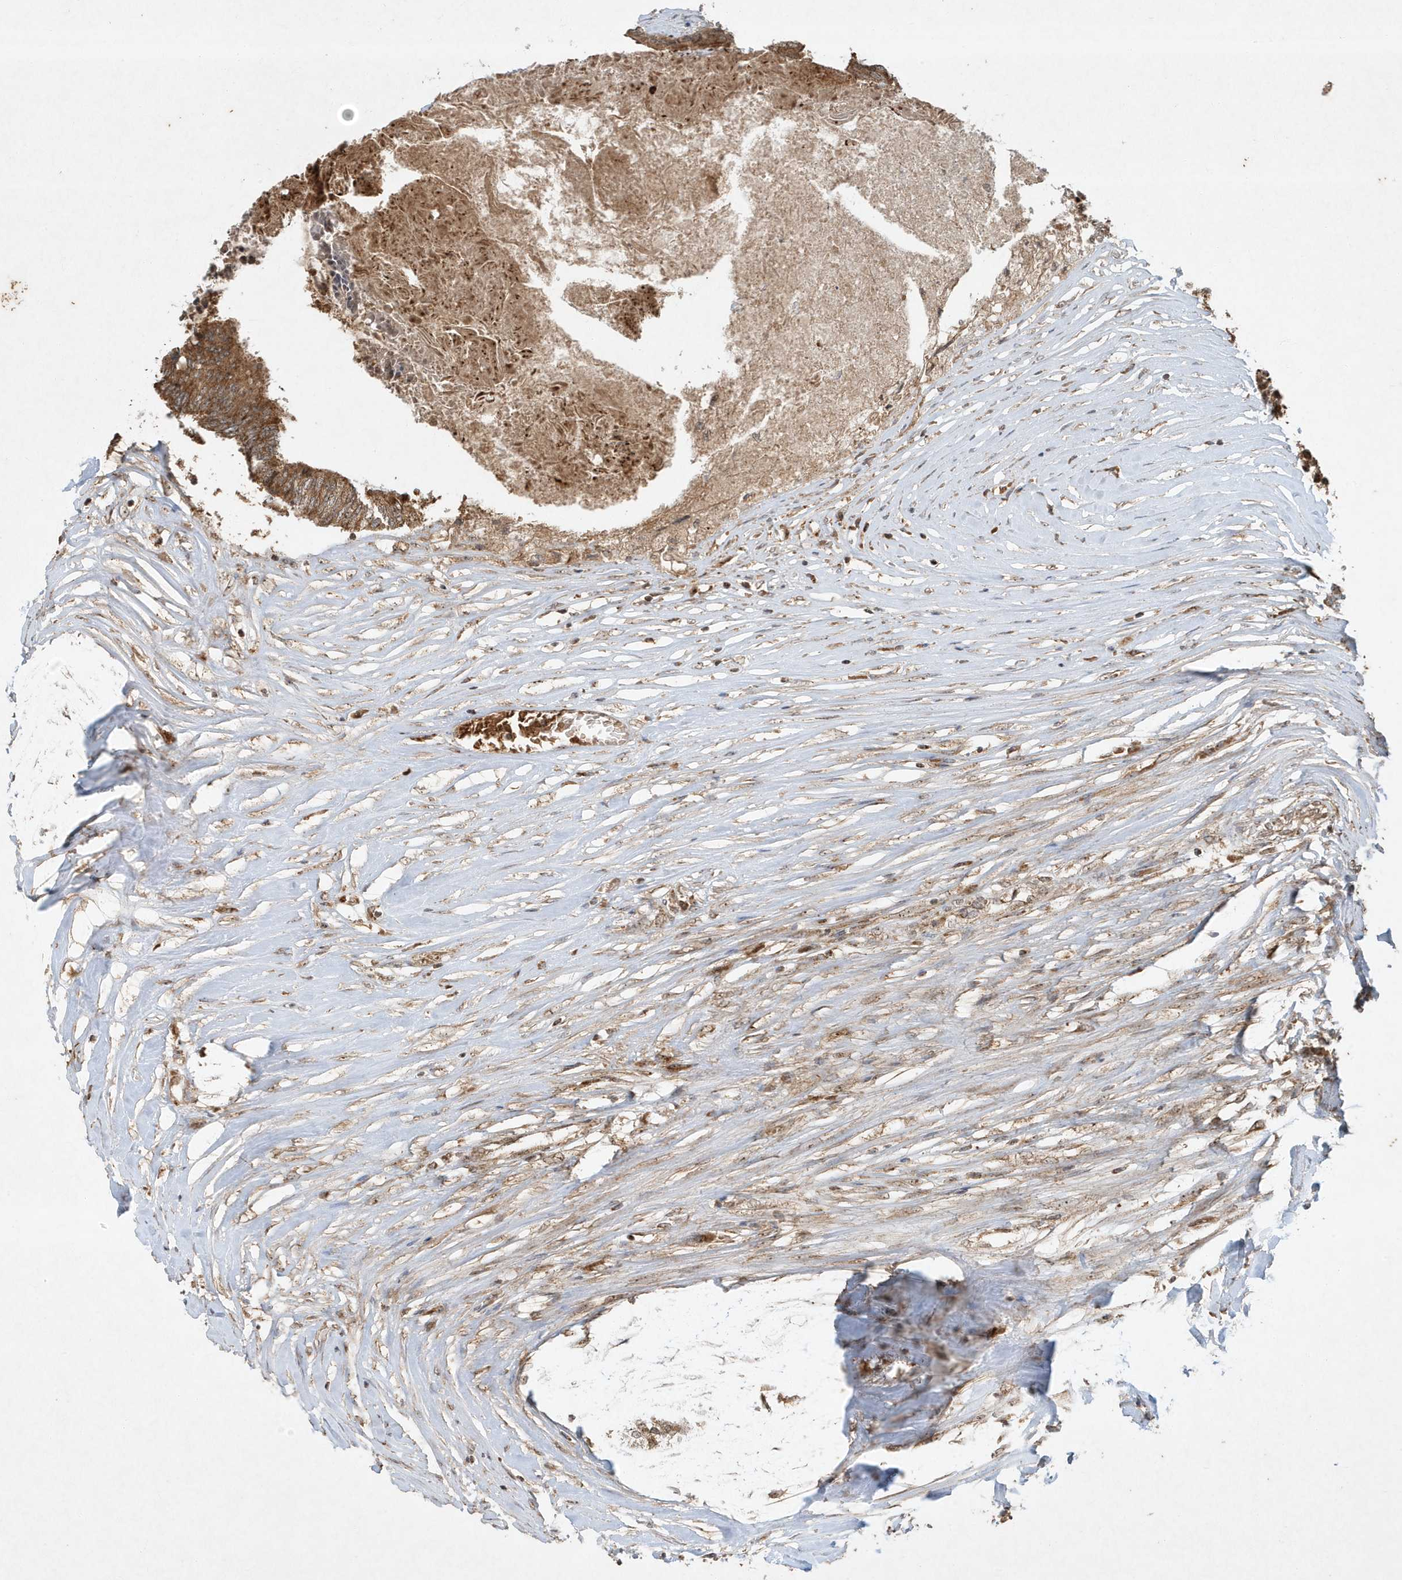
{"staining": {"intensity": "strong", "quantity": ">75%", "location": "cytoplasmic/membranous"}, "tissue": "colorectal cancer", "cell_type": "Tumor cells", "image_type": "cancer", "snomed": [{"axis": "morphology", "description": "Adenocarcinoma, NOS"}, {"axis": "topography", "description": "Rectum"}], "caption": "Immunohistochemistry of colorectal cancer demonstrates high levels of strong cytoplasmic/membranous expression in about >75% of tumor cells. The protein is stained brown, and the nuclei are stained in blue (DAB (3,3'-diaminobenzidine) IHC with brightfield microscopy, high magnification).", "gene": "ABCB9", "patient": {"sex": "male", "age": 63}}